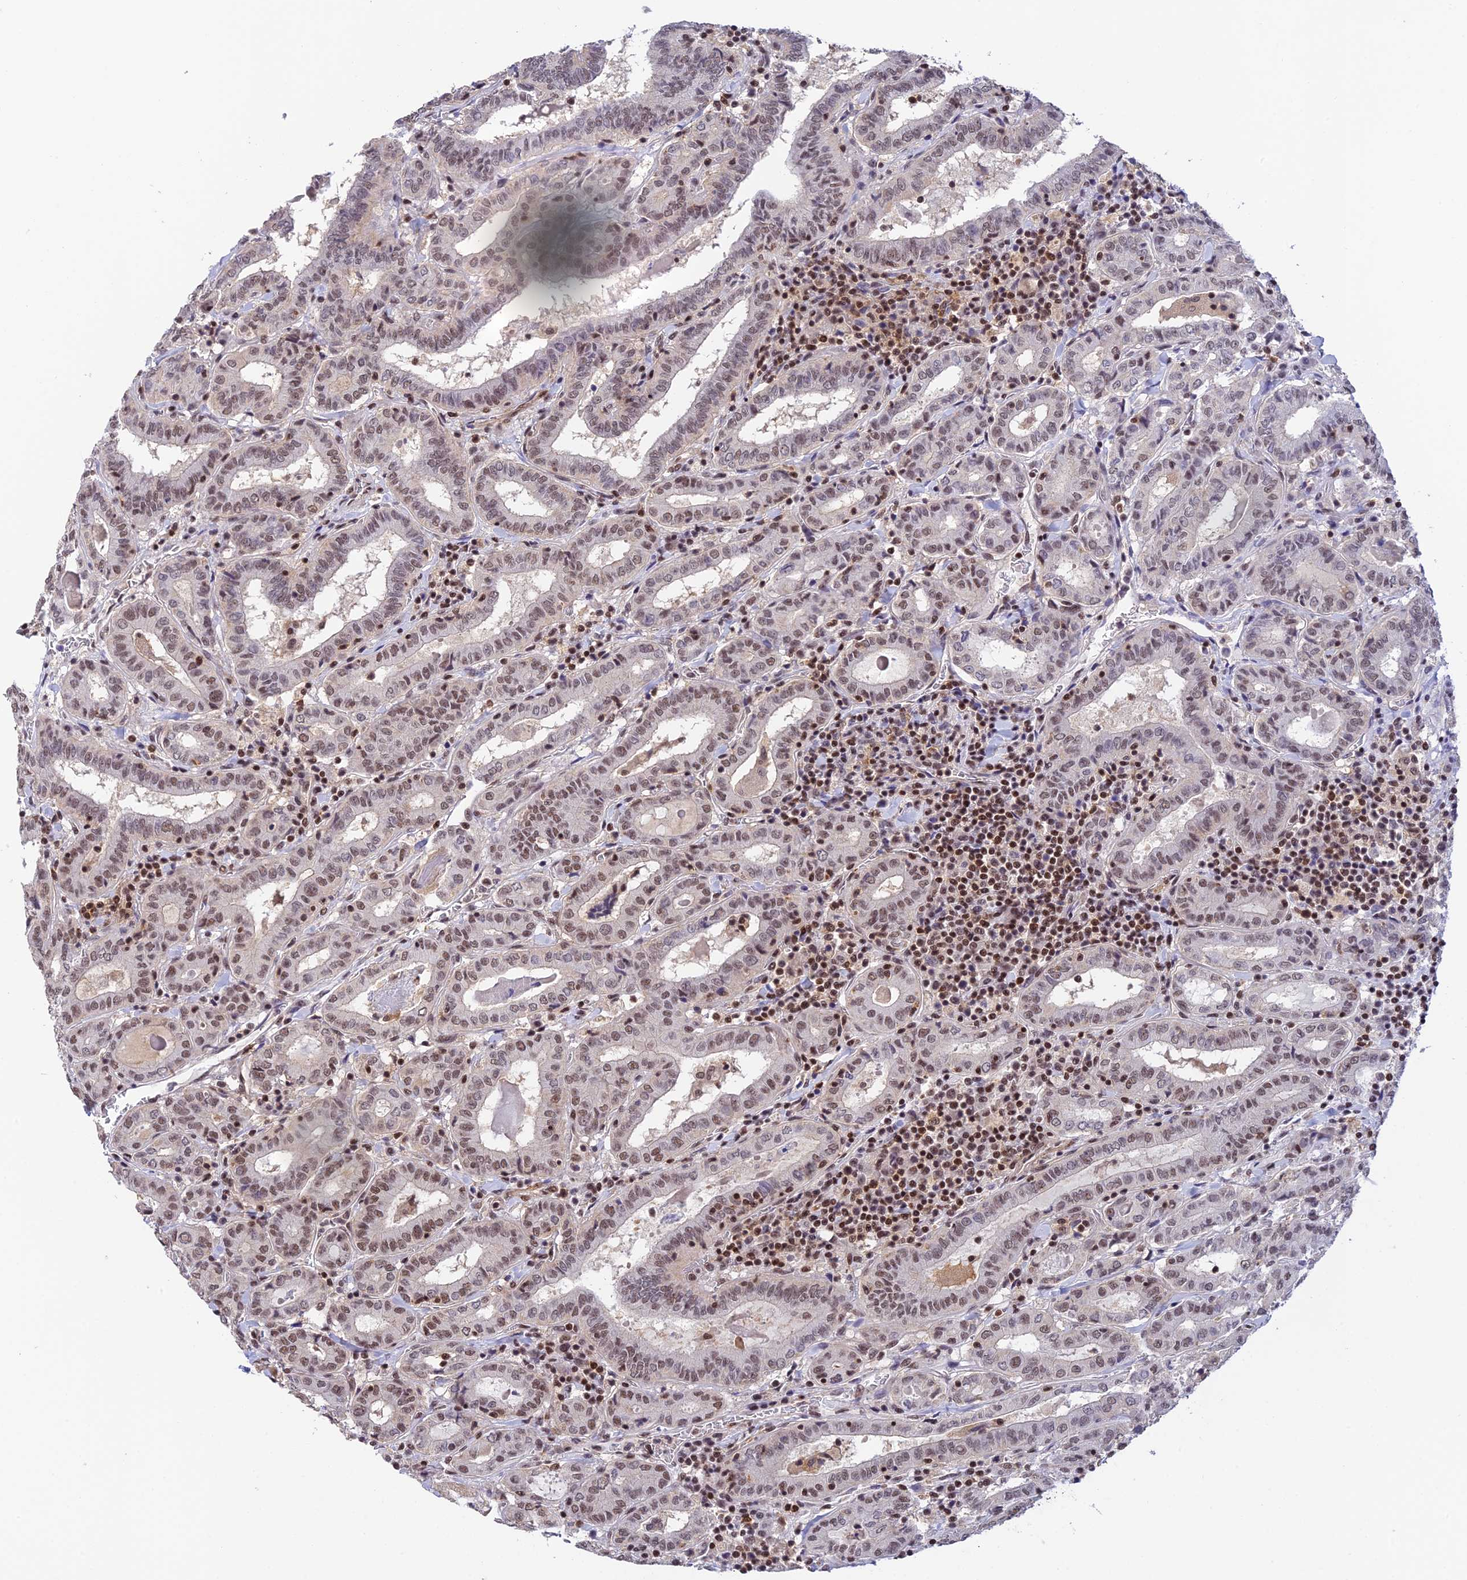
{"staining": {"intensity": "moderate", "quantity": ">75%", "location": "nuclear"}, "tissue": "thyroid cancer", "cell_type": "Tumor cells", "image_type": "cancer", "snomed": [{"axis": "morphology", "description": "Papillary adenocarcinoma, NOS"}, {"axis": "topography", "description": "Thyroid gland"}], "caption": "Thyroid papillary adenocarcinoma stained for a protein exhibits moderate nuclear positivity in tumor cells.", "gene": "THAP11", "patient": {"sex": "female", "age": 72}}